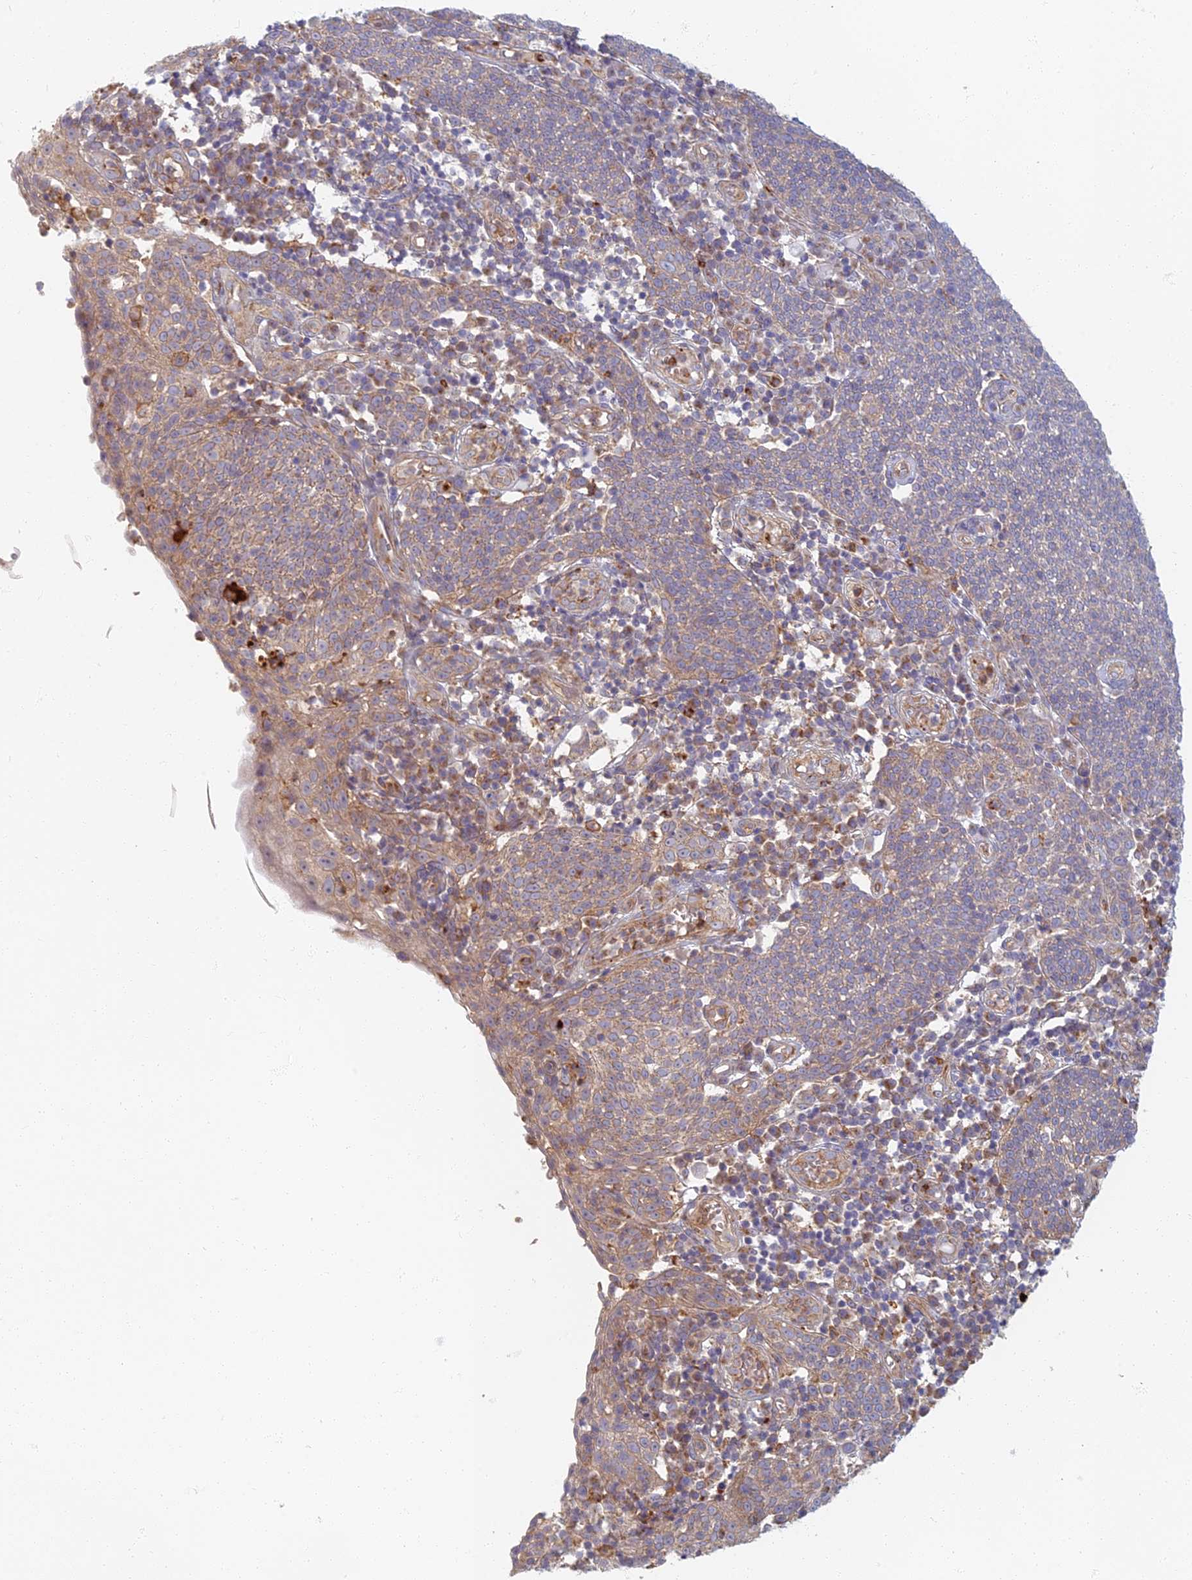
{"staining": {"intensity": "weak", "quantity": "25%-75%", "location": "cytoplasmic/membranous"}, "tissue": "cervical cancer", "cell_type": "Tumor cells", "image_type": "cancer", "snomed": [{"axis": "morphology", "description": "Squamous cell carcinoma, NOS"}, {"axis": "topography", "description": "Cervix"}], "caption": "A histopathology image of cervical cancer (squamous cell carcinoma) stained for a protein demonstrates weak cytoplasmic/membranous brown staining in tumor cells. The staining was performed using DAB (3,3'-diaminobenzidine) to visualize the protein expression in brown, while the nuclei were stained in blue with hematoxylin (Magnification: 20x).", "gene": "PROX2", "patient": {"sex": "female", "age": 34}}